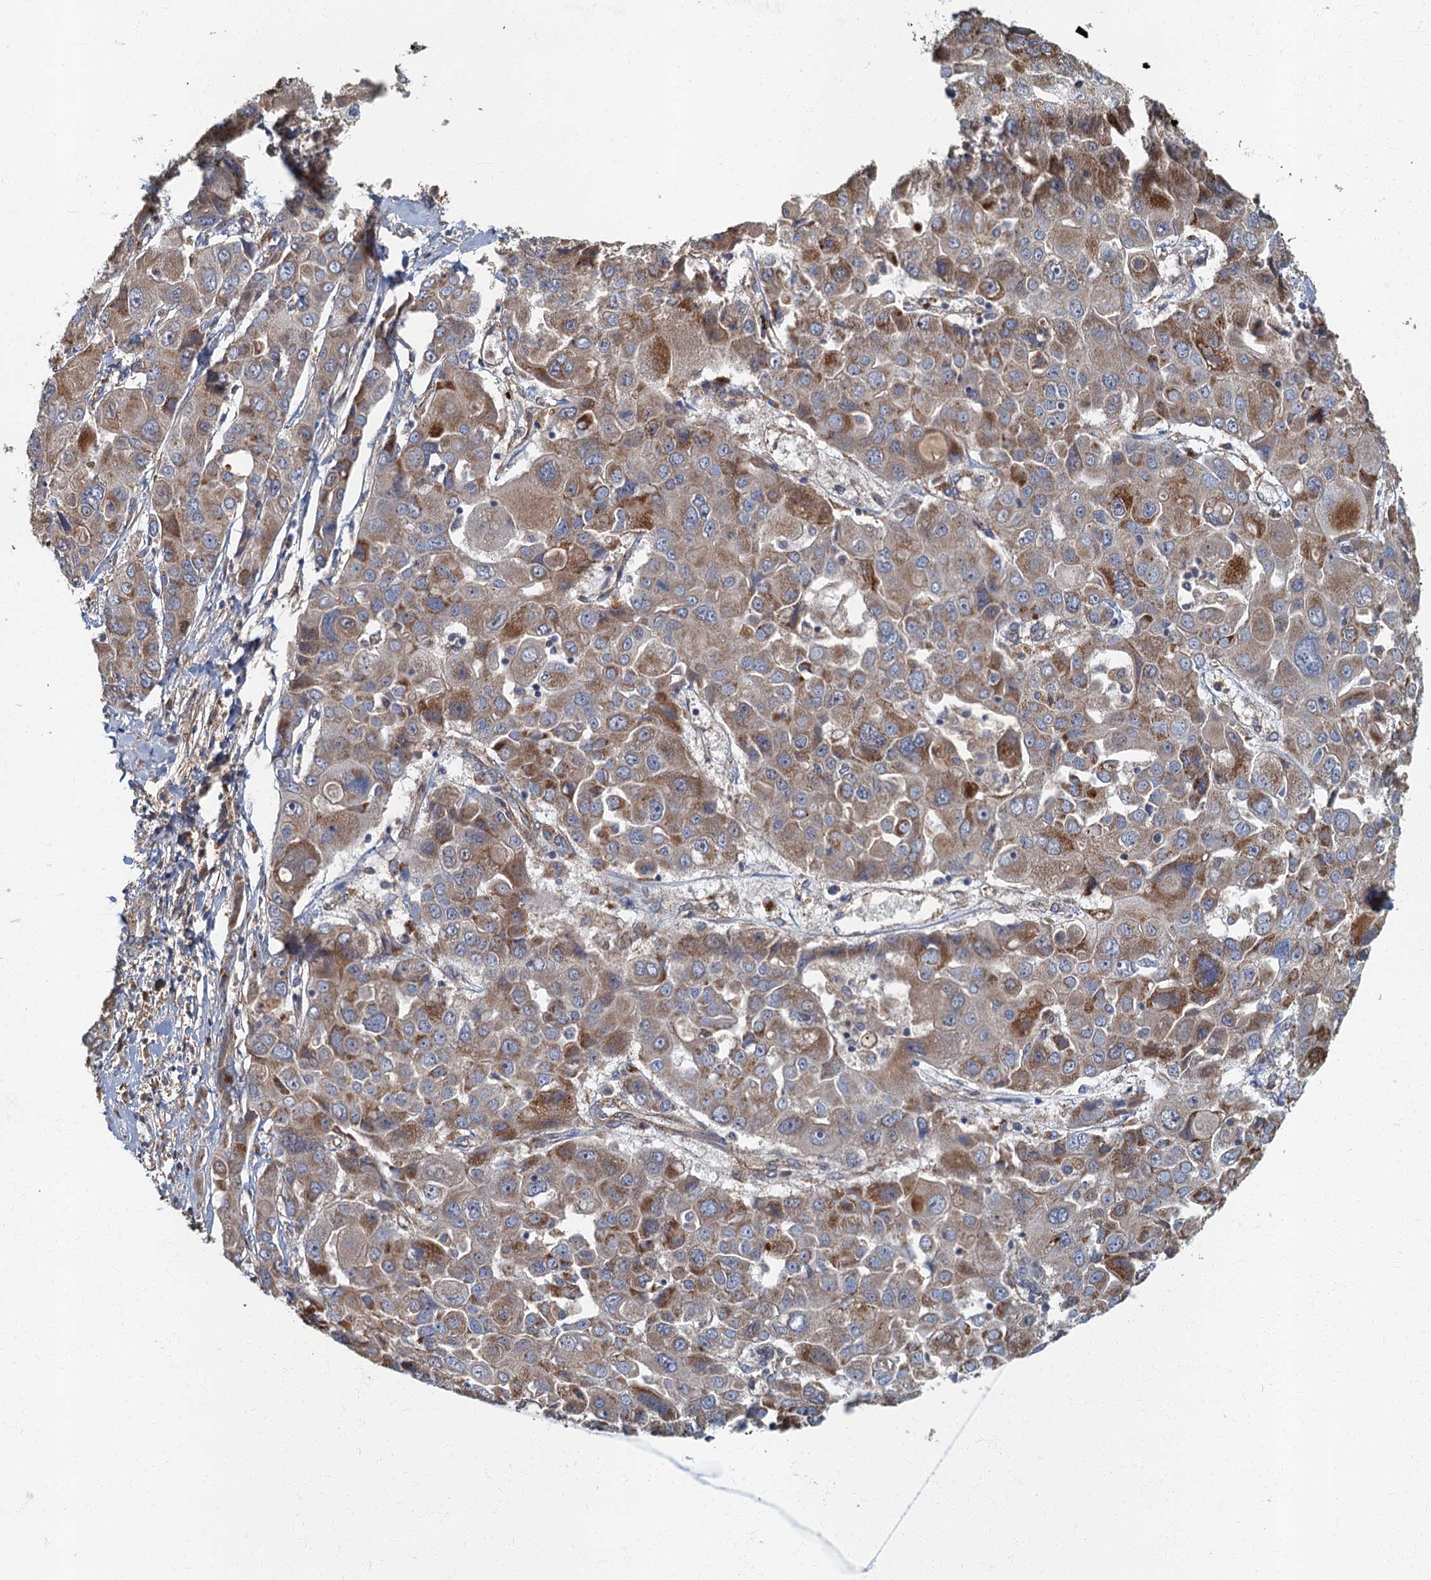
{"staining": {"intensity": "moderate", "quantity": "25%-75%", "location": "cytoplasmic/membranous"}, "tissue": "liver cancer", "cell_type": "Tumor cells", "image_type": "cancer", "snomed": [{"axis": "morphology", "description": "Cholangiocarcinoma"}, {"axis": "topography", "description": "Liver"}], "caption": "Protein staining by IHC exhibits moderate cytoplasmic/membranous positivity in approximately 25%-75% of tumor cells in cholangiocarcinoma (liver). The protein of interest is stained brown, and the nuclei are stained in blue (DAB IHC with brightfield microscopy, high magnification).", "gene": "ARL11", "patient": {"sex": "male", "age": 67}}